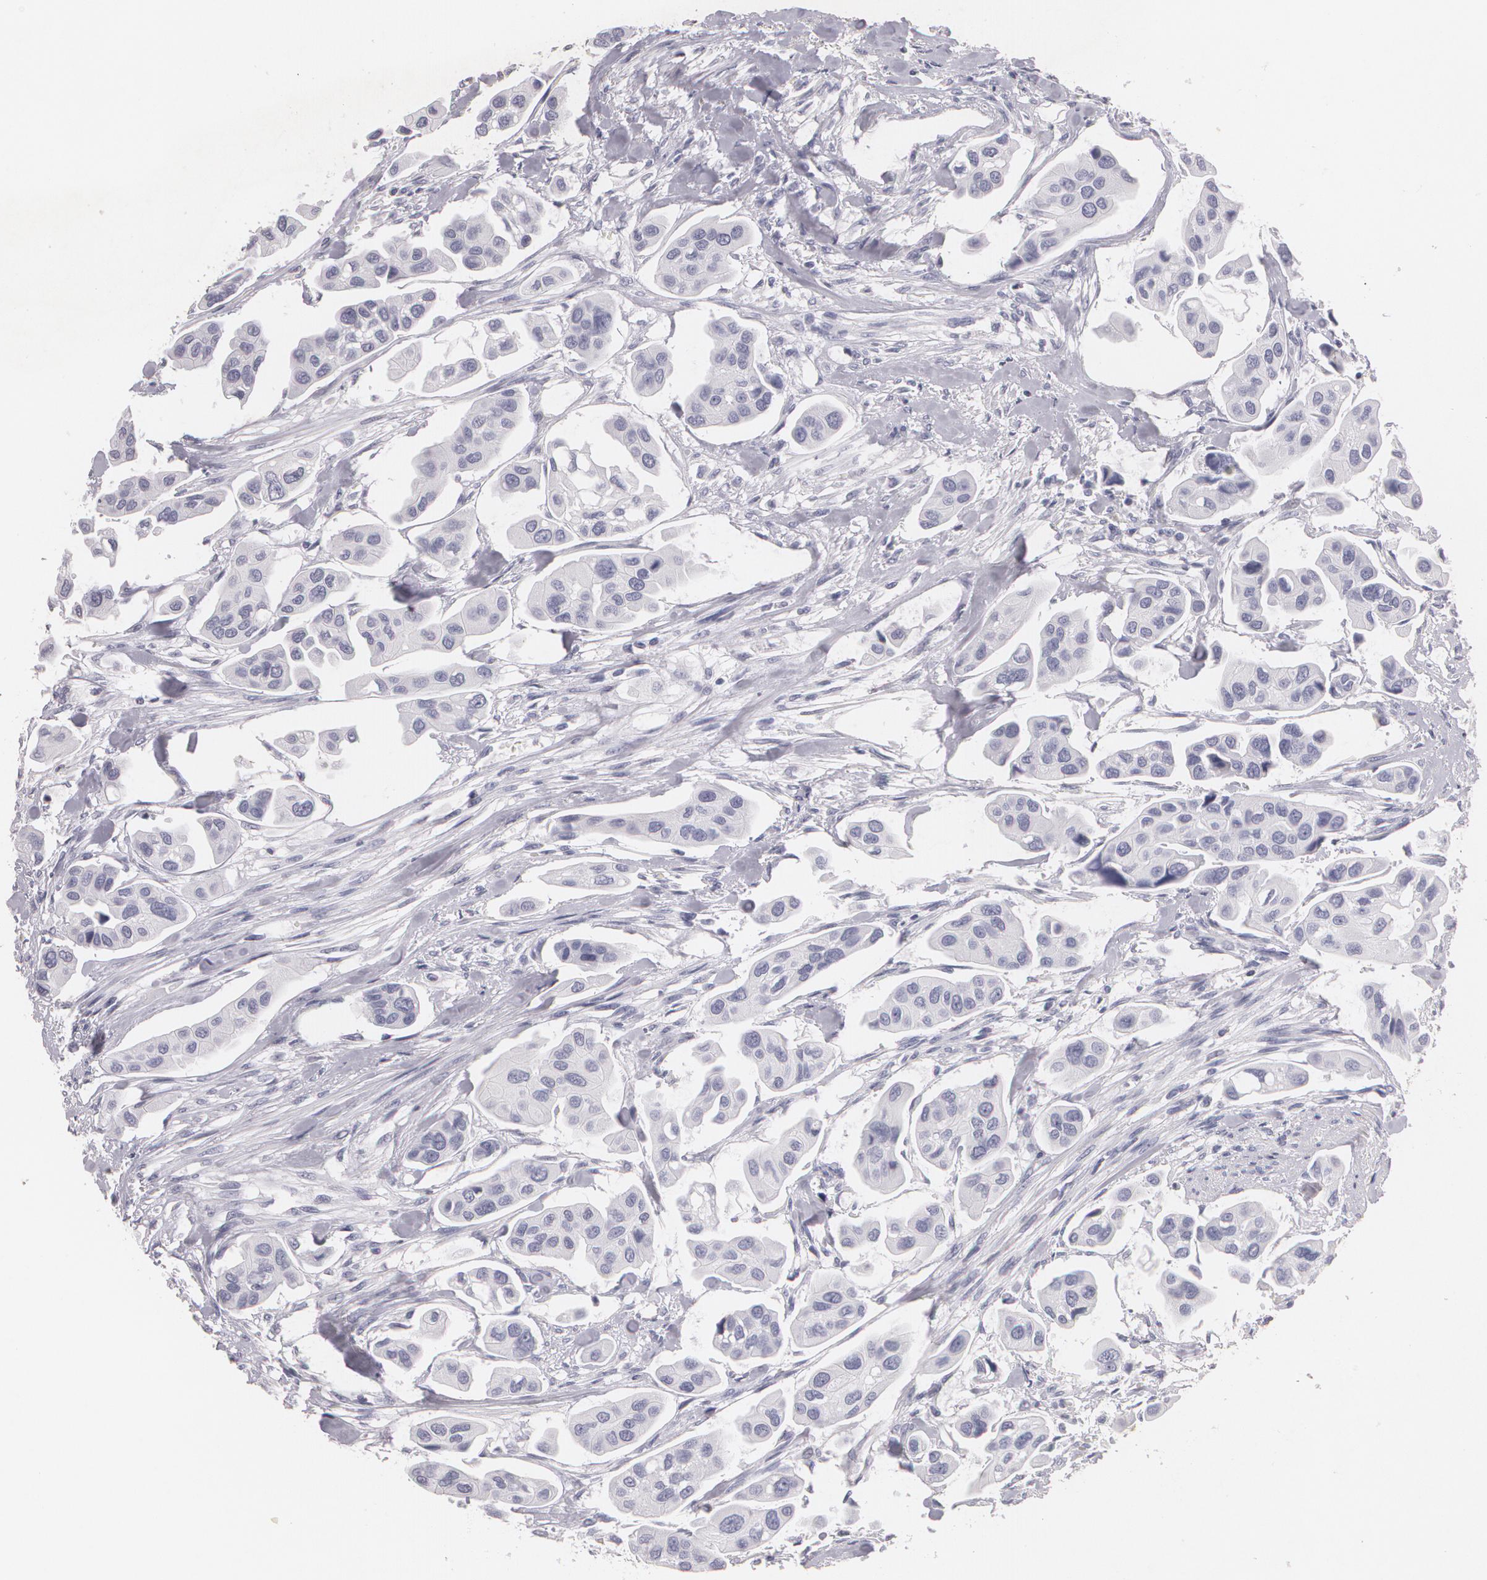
{"staining": {"intensity": "negative", "quantity": "none", "location": "none"}, "tissue": "urothelial cancer", "cell_type": "Tumor cells", "image_type": "cancer", "snomed": [{"axis": "morphology", "description": "Adenocarcinoma, NOS"}, {"axis": "topography", "description": "Urinary bladder"}], "caption": "Urothelial cancer stained for a protein using IHC shows no expression tumor cells.", "gene": "NGFR", "patient": {"sex": "male", "age": 61}}